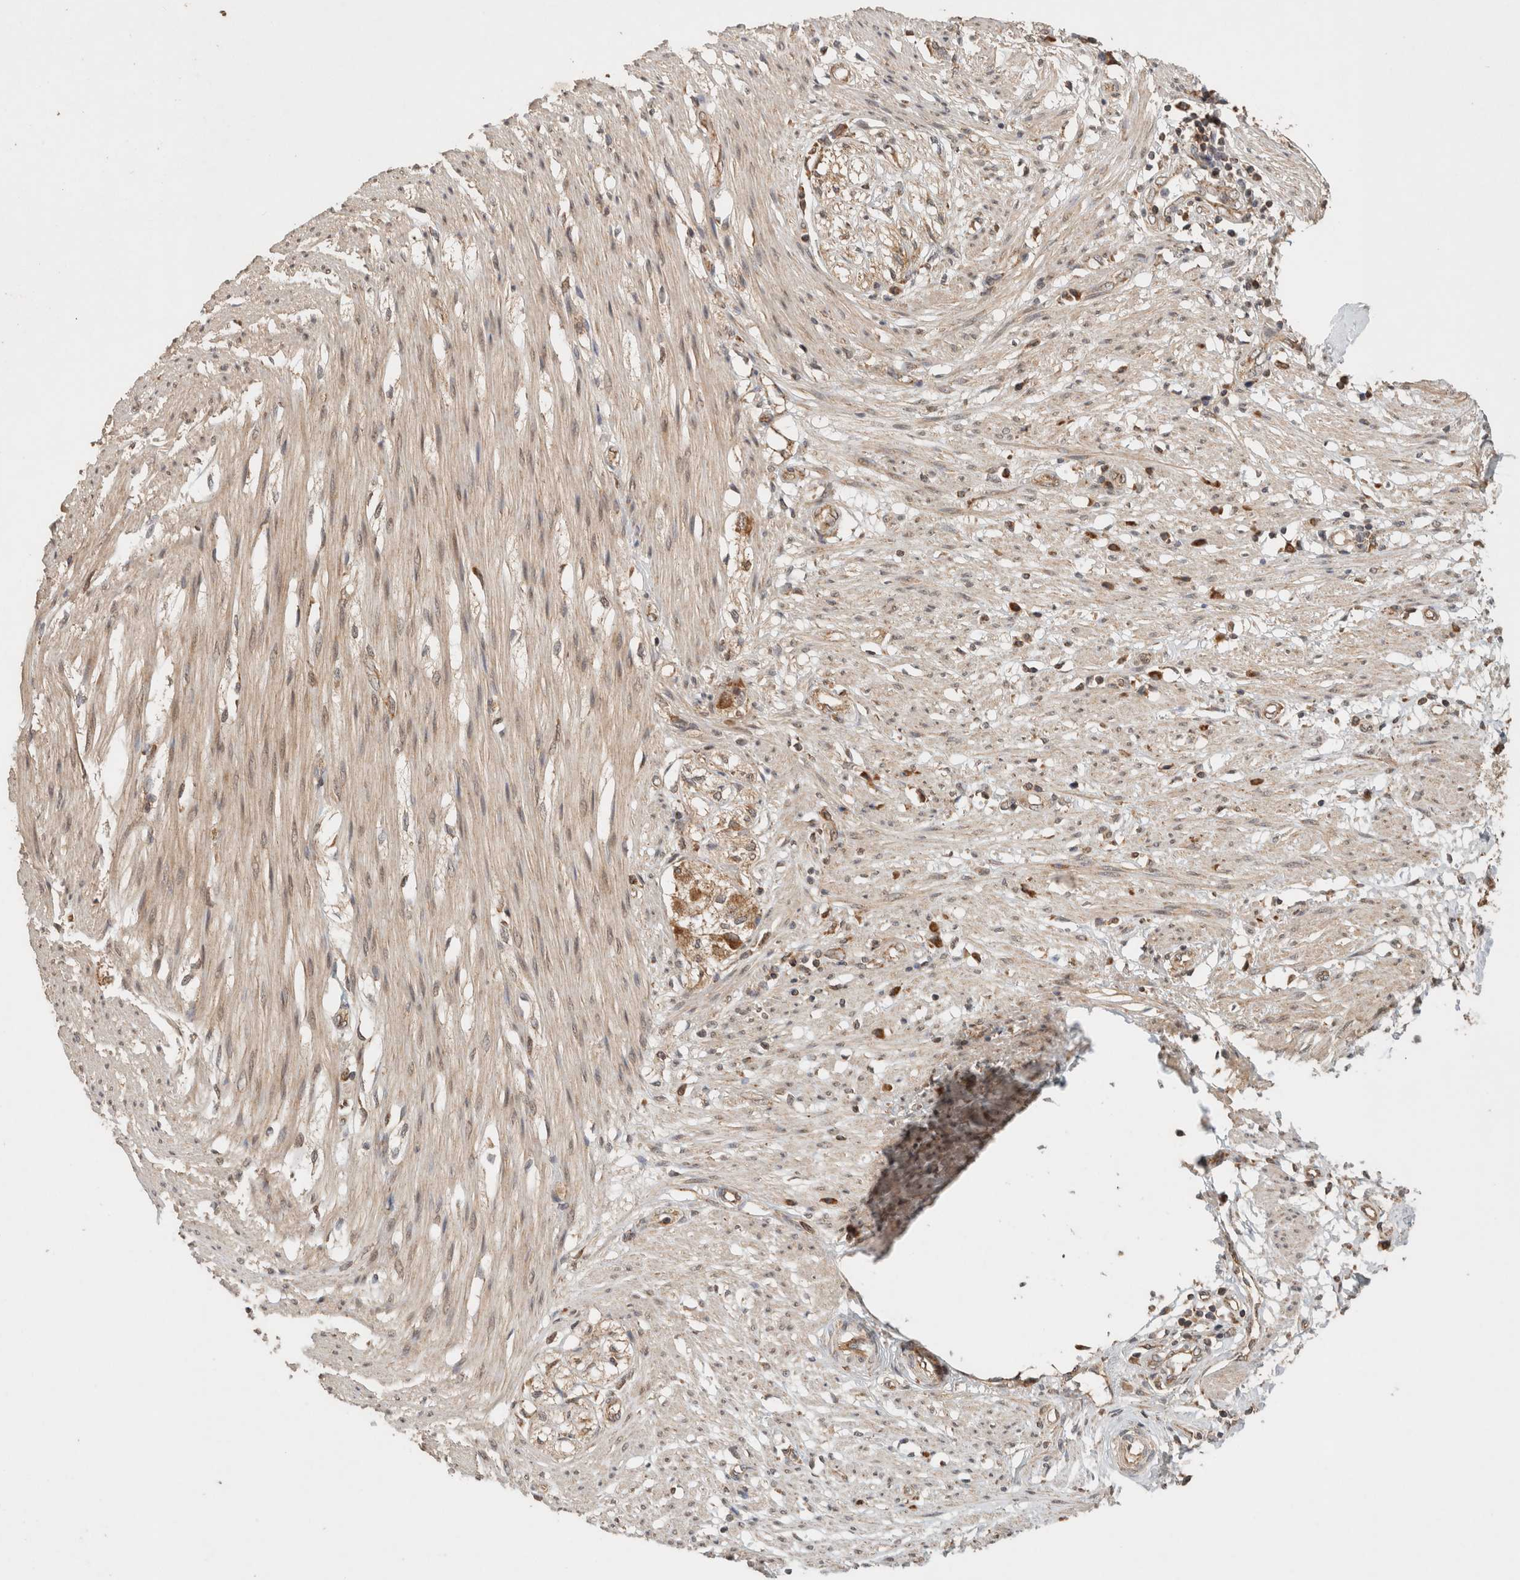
{"staining": {"intensity": "moderate", "quantity": "25%-75%", "location": "cytoplasmic/membranous"}, "tissue": "smooth muscle", "cell_type": "Smooth muscle cells", "image_type": "normal", "snomed": [{"axis": "morphology", "description": "Normal tissue, NOS"}, {"axis": "morphology", "description": "Adenocarcinoma, NOS"}, {"axis": "topography", "description": "Smooth muscle"}, {"axis": "topography", "description": "Colon"}], "caption": "Benign smooth muscle reveals moderate cytoplasmic/membranous staining in about 25%-75% of smooth muscle cells, visualized by immunohistochemistry.", "gene": "EIF2B3", "patient": {"sex": "male", "age": 14}}